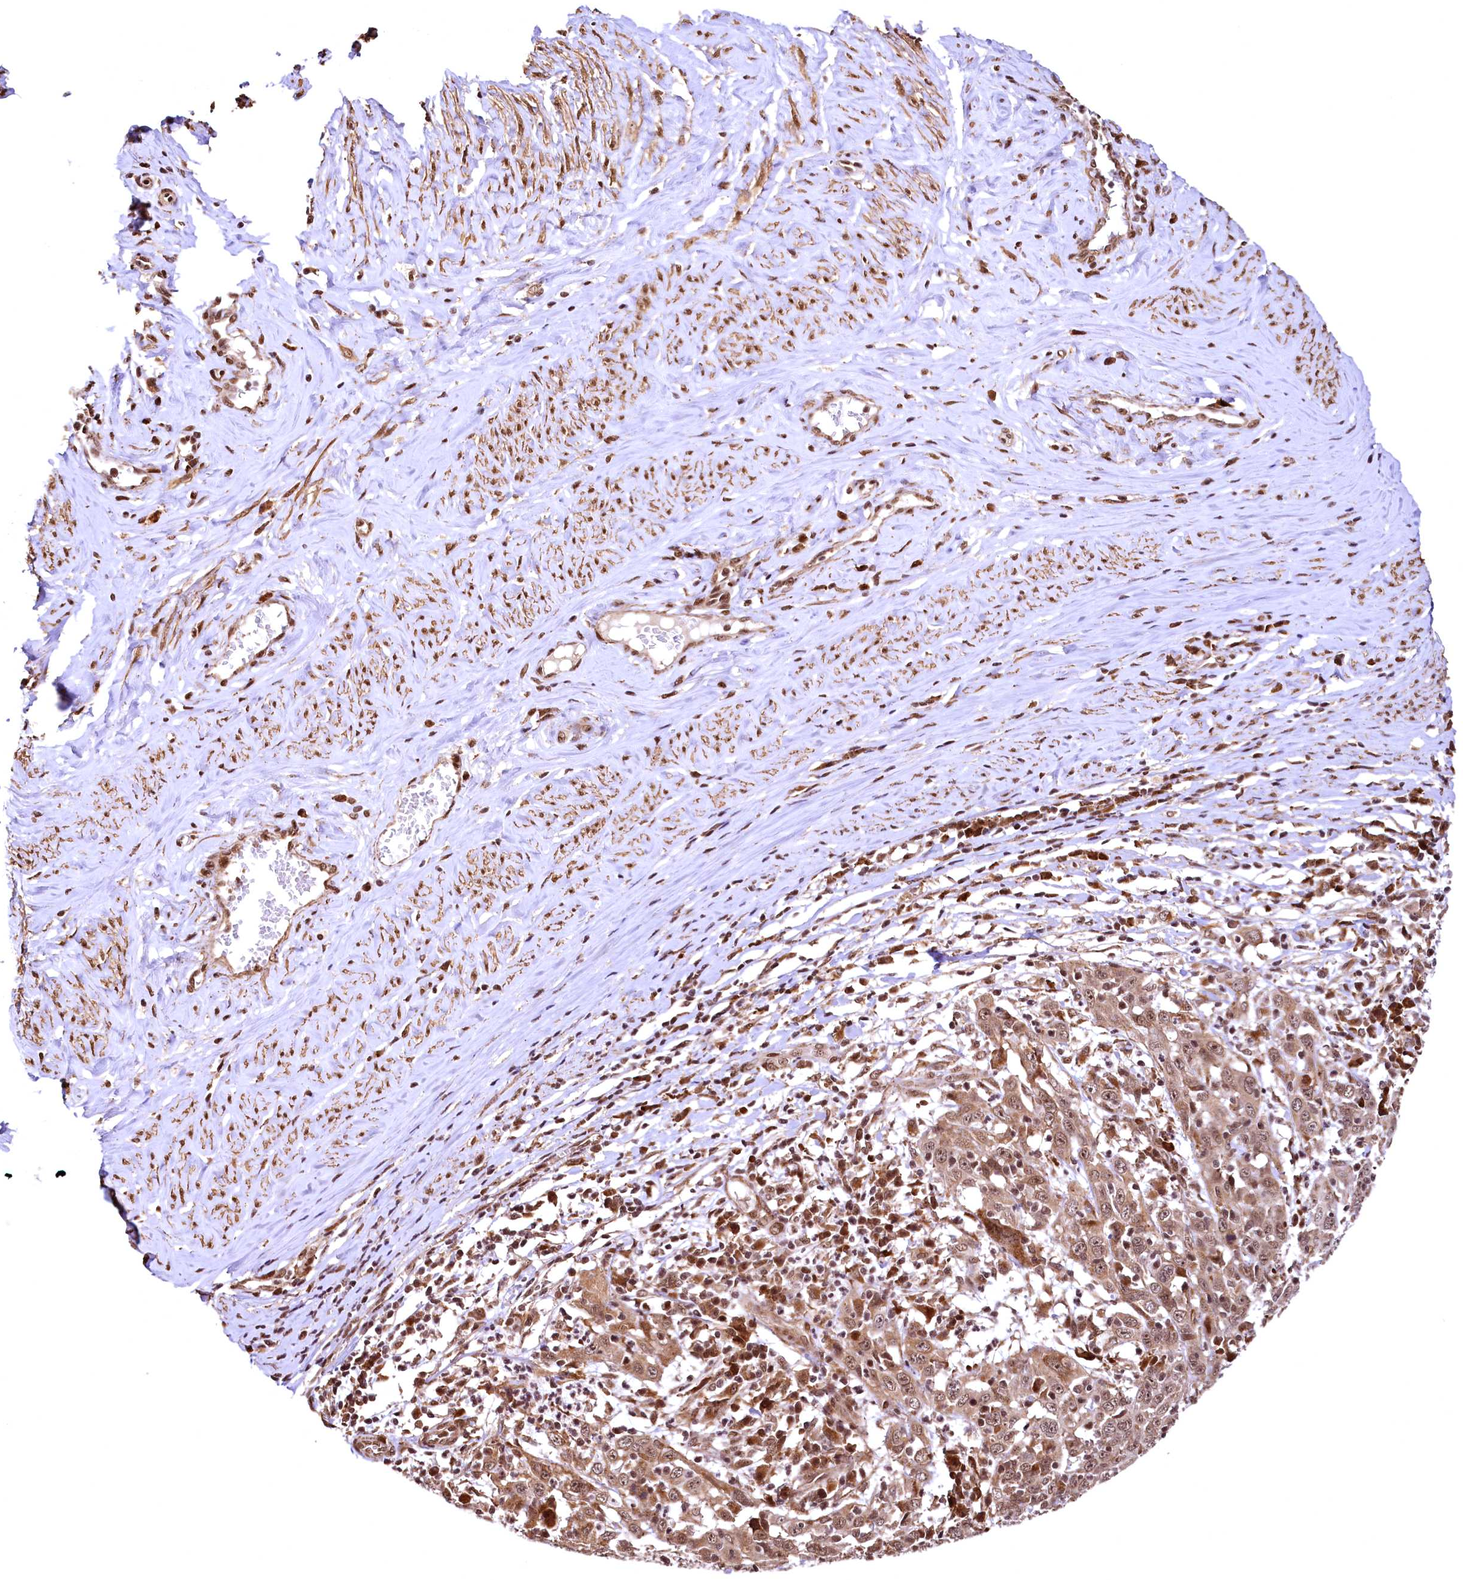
{"staining": {"intensity": "moderate", "quantity": ">75%", "location": "cytoplasmic/membranous,nuclear"}, "tissue": "cervical cancer", "cell_type": "Tumor cells", "image_type": "cancer", "snomed": [{"axis": "morphology", "description": "Squamous cell carcinoma, NOS"}, {"axis": "topography", "description": "Cervix"}], "caption": "Moderate cytoplasmic/membranous and nuclear protein expression is identified in approximately >75% of tumor cells in cervical cancer (squamous cell carcinoma).", "gene": "PDS5B", "patient": {"sex": "female", "age": 46}}